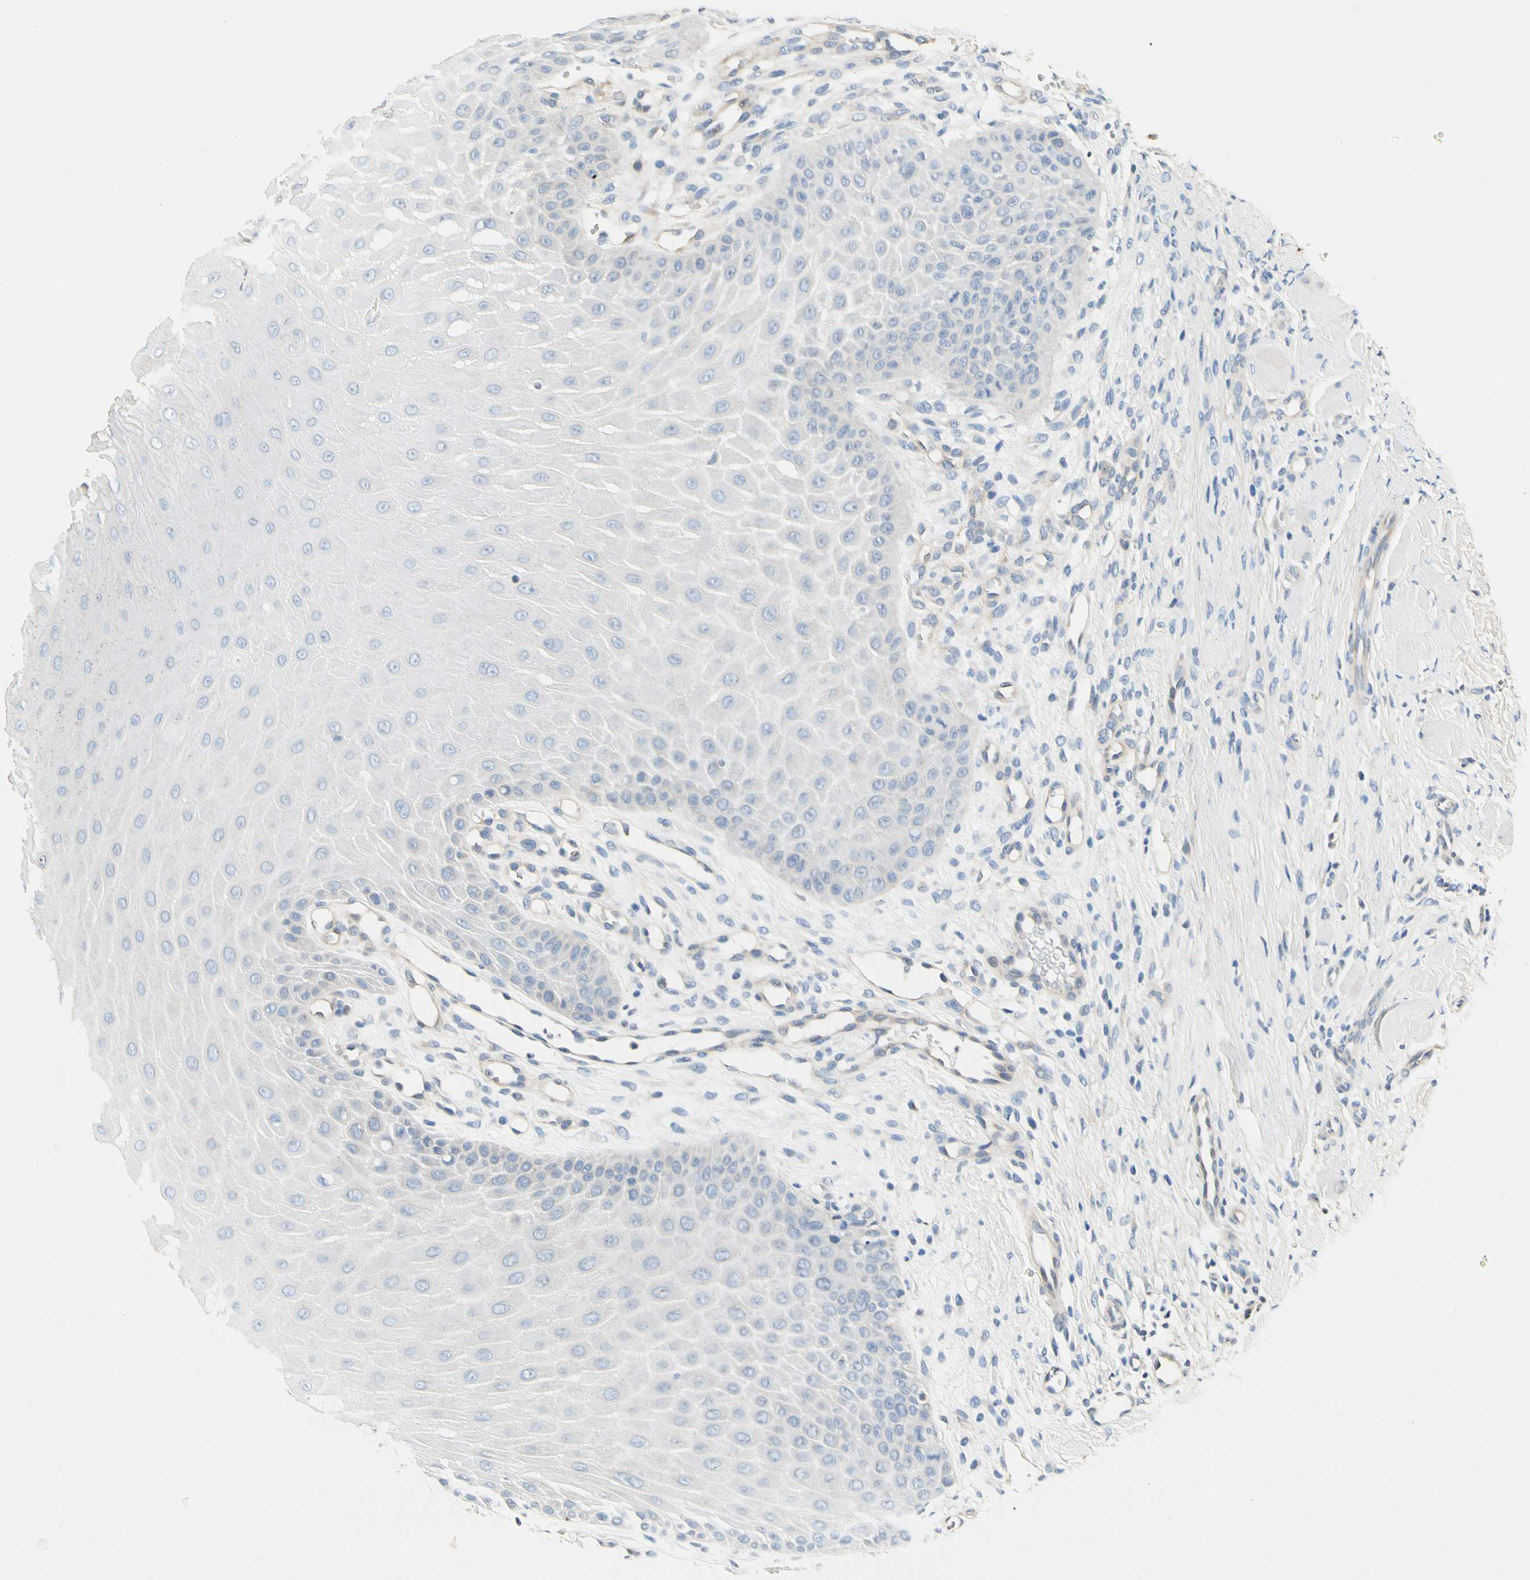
{"staining": {"intensity": "weak", "quantity": "<25%", "location": "cytoplasmic/membranous"}, "tissue": "oral mucosa", "cell_type": "Squamous epithelial cells", "image_type": "normal", "snomed": [{"axis": "morphology", "description": "Normal tissue, NOS"}, {"axis": "topography", "description": "Oral tissue"}], "caption": "High power microscopy image of an immunohistochemistry (IHC) photomicrograph of normal oral mucosa, revealing no significant positivity in squamous epithelial cells.", "gene": "ROCK2", "patient": {"sex": "female", "age": 47}}